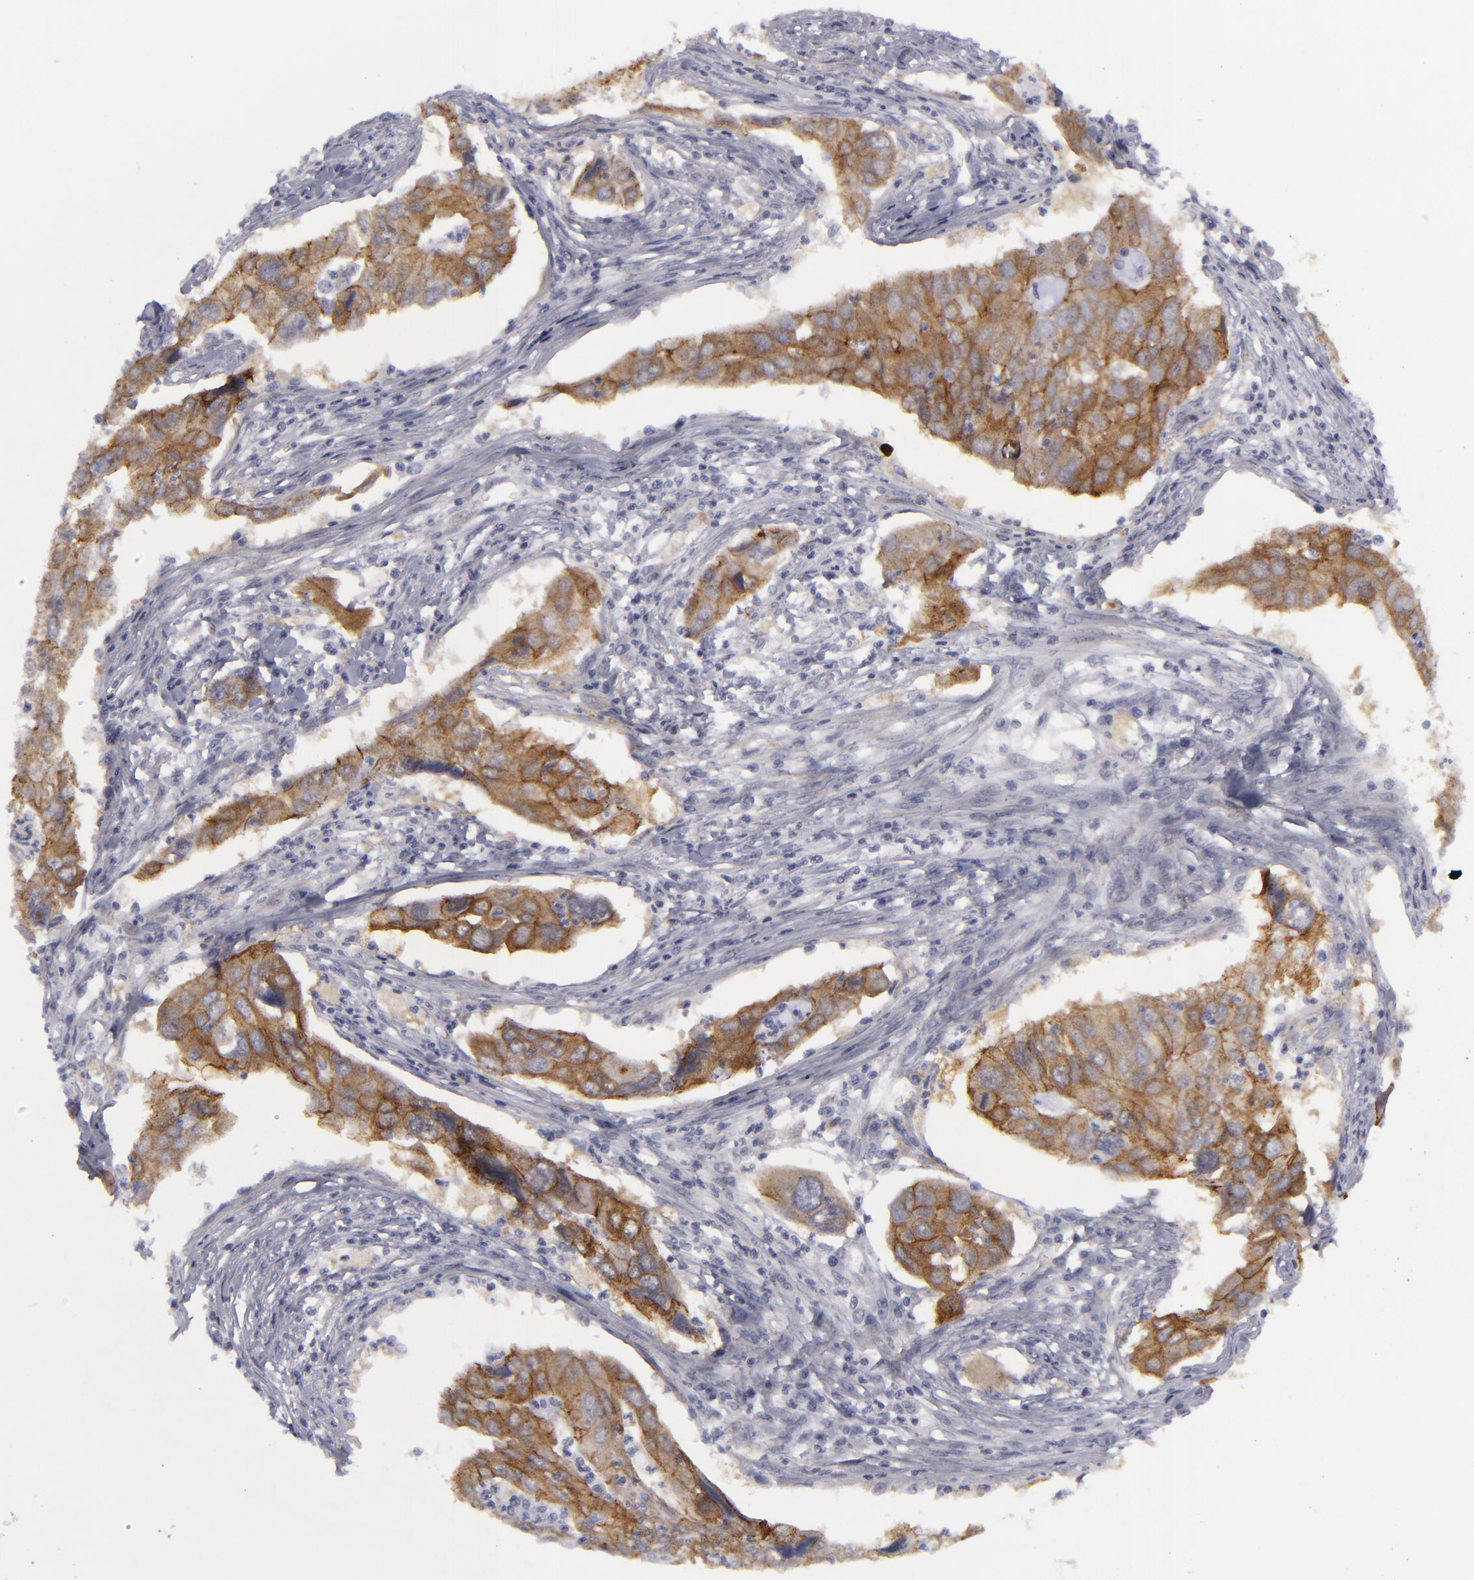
{"staining": {"intensity": "strong", "quantity": ">75%", "location": "cytoplasmic/membranous"}, "tissue": "lung cancer", "cell_type": "Tumor cells", "image_type": "cancer", "snomed": [{"axis": "morphology", "description": "Adenocarcinoma, NOS"}, {"axis": "topography", "description": "Lung"}], "caption": "Lung cancer was stained to show a protein in brown. There is high levels of strong cytoplasmic/membranous positivity in approximately >75% of tumor cells.", "gene": "JUP", "patient": {"sex": "male", "age": 48}}